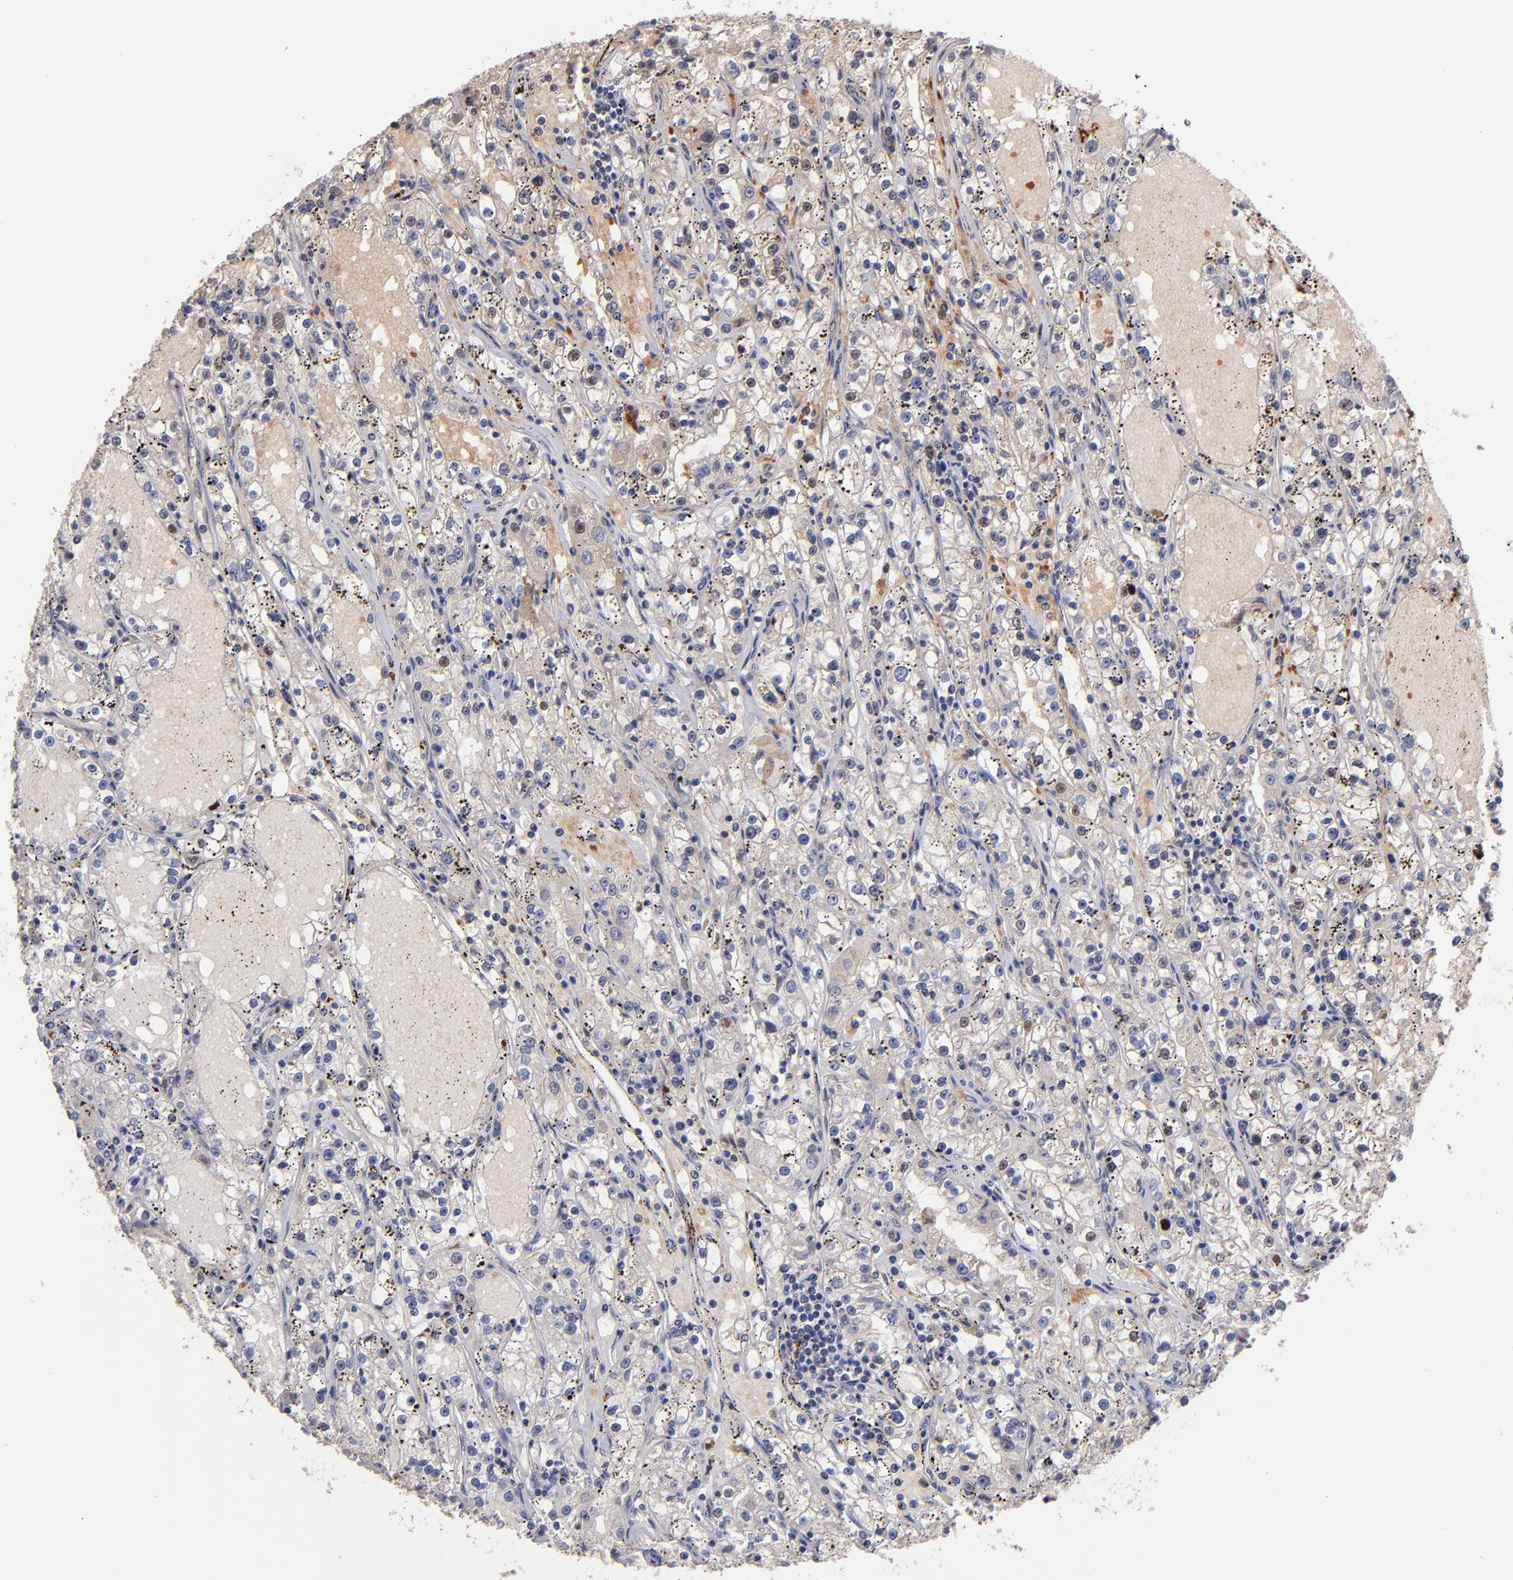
{"staining": {"intensity": "weak", "quantity": "<25%", "location": "cytoplasmic/membranous"}, "tissue": "renal cancer", "cell_type": "Tumor cells", "image_type": "cancer", "snomed": [{"axis": "morphology", "description": "Adenocarcinoma, NOS"}, {"axis": "topography", "description": "Kidney"}], "caption": "The histopathology image displays no significant positivity in tumor cells of adenocarcinoma (renal). The staining is performed using DAB (3,3'-diaminobenzidine) brown chromogen with nuclei counter-stained in using hematoxylin.", "gene": "DIABLO", "patient": {"sex": "male", "age": 56}}